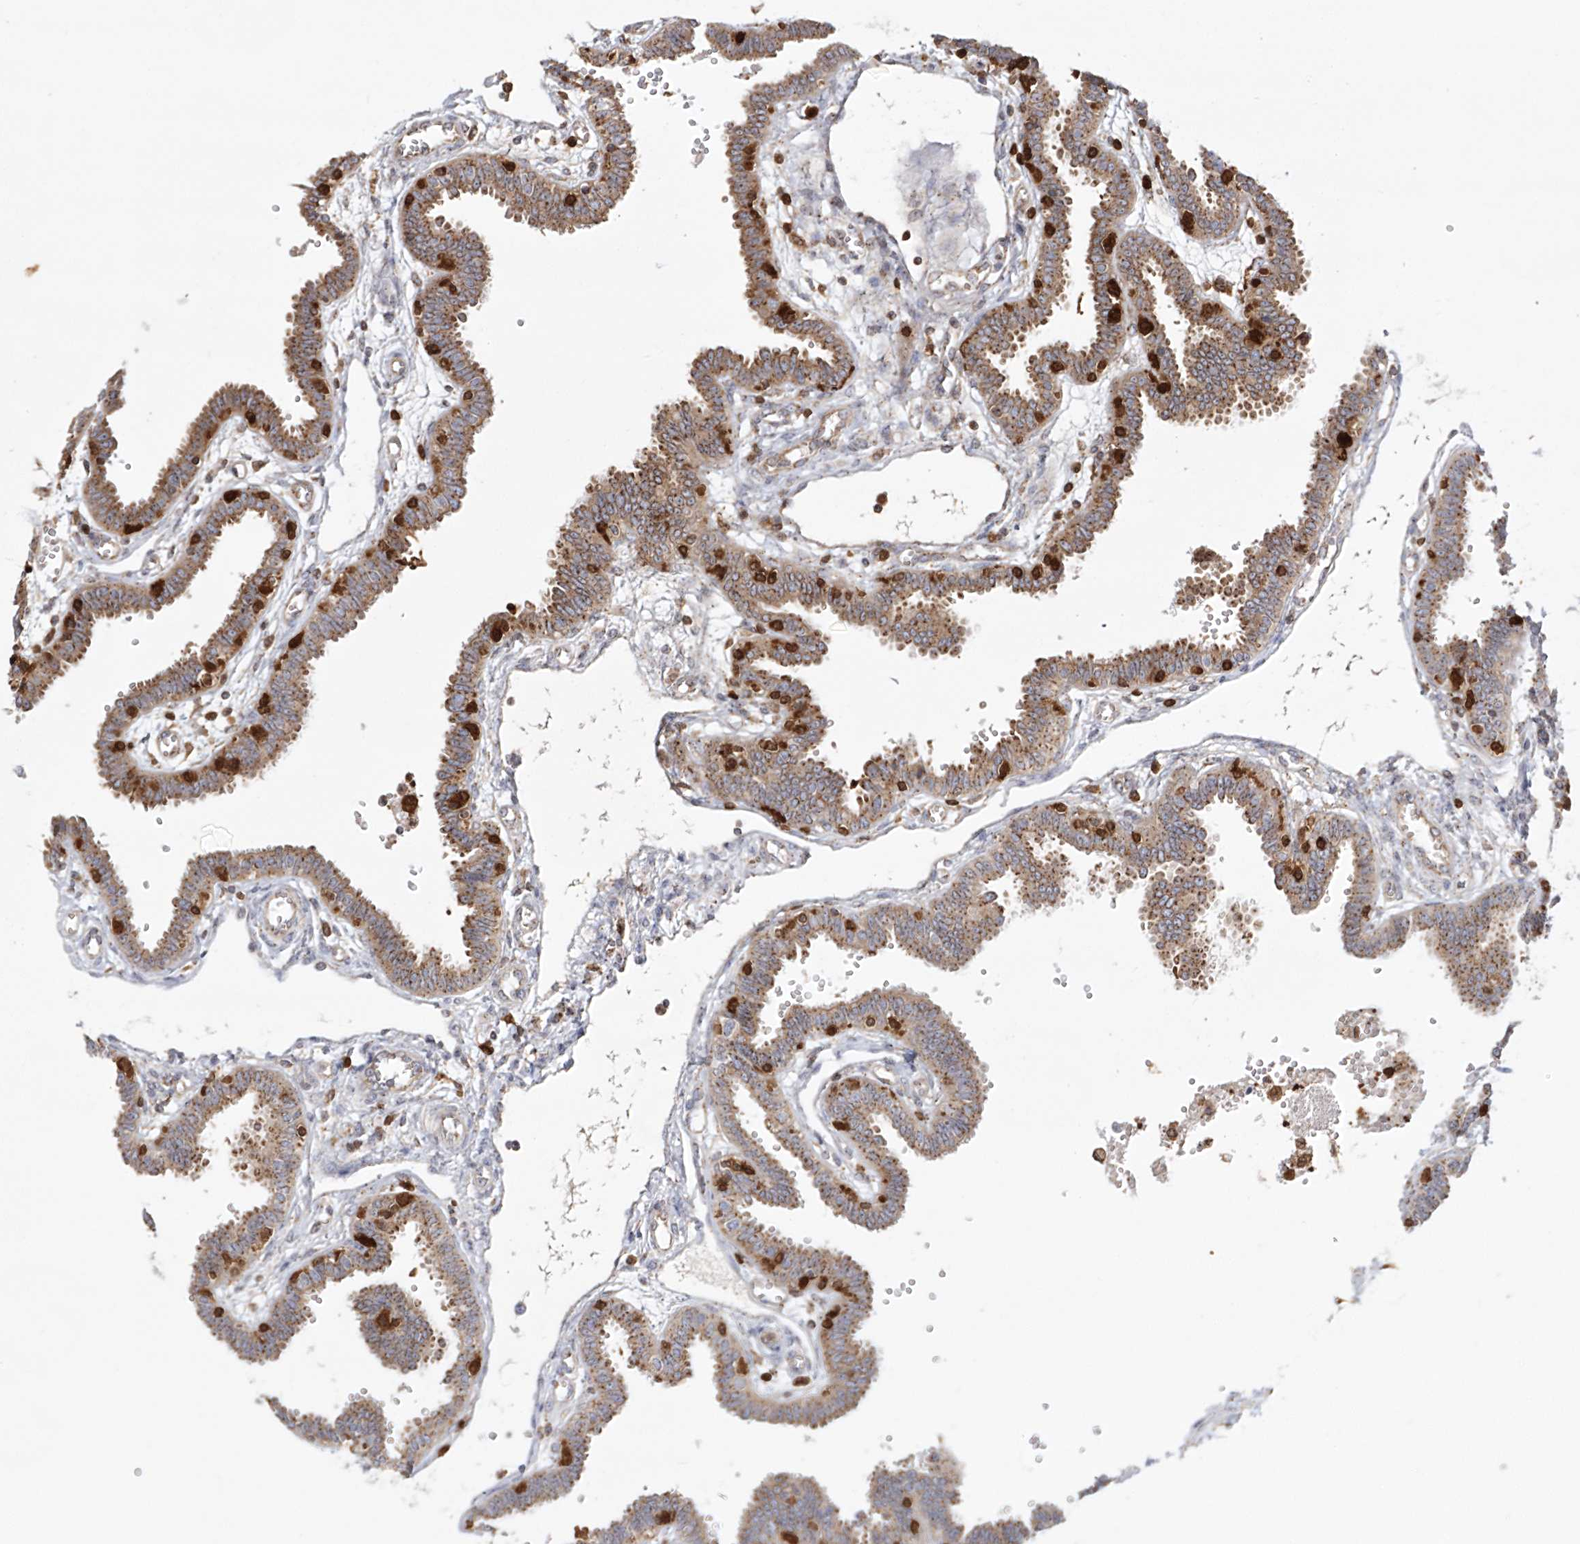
{"staining": {"intensity": "strong", "quantity": ">75%", "location": "cytoplasmic/membranous,nuclear"}, "tissue": "fallopian tube", "cell_type": "Glandular cells", "image_type": "normal", "snomed": [{"axis": "morphology", "description": "Normal tissue, NOS"}, {"axis": "topography", "description": "Fallopian tube"}], "caption": "Strong cytoplasmic/membranous,nuclear expression for a protein is identified in approximately >75% of glandular cells of normal fallopian tube using IHC.", "gene": "ARCN1", "patient": {"sex": "female", "age": 32}}